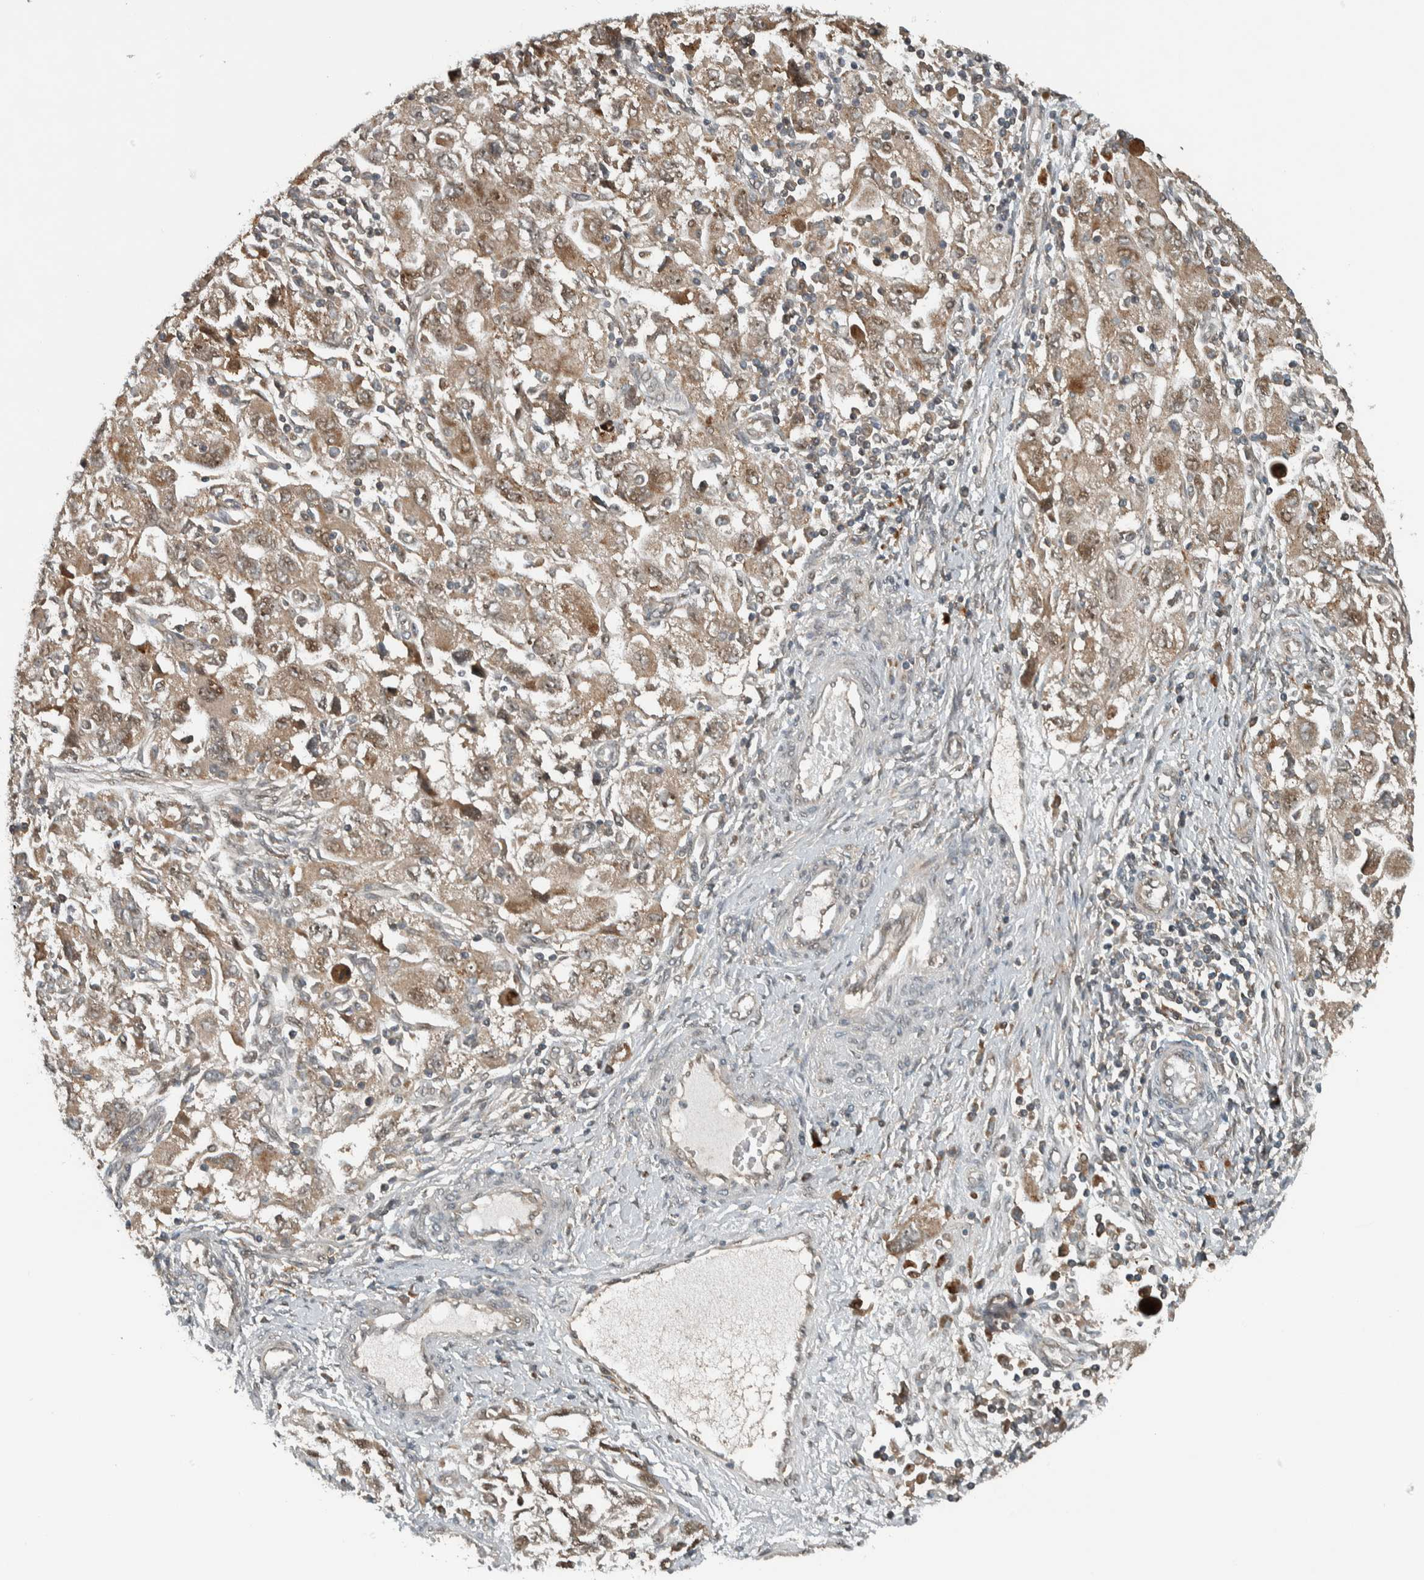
{"staining": {"intensity": "weak", "quantity": ">75%", "location": "cytoplasmic/membranous,nuclear"}, "tissue": "ovarian cancer", "cell_type": "Tumor cells", "image_type": "cancer", "snomed": [{"axis": "morphology", "description": "Carcinoma, NOS"}, {"axis": "morphology", "description": "Cystadenocarcinoma, serous, NOS"}, {"axis": "topography", "description": "Ovary"}], "caption": "Ovarian serous cystadenocarcinoma tissue shows weak cytoplasmic/membranous and nuclear positivity in approximately >75% of tumor cells, visualized by immunohistochemistry.", "gene": "XPO5", "patient": {"sex": "female", "age": 69}}